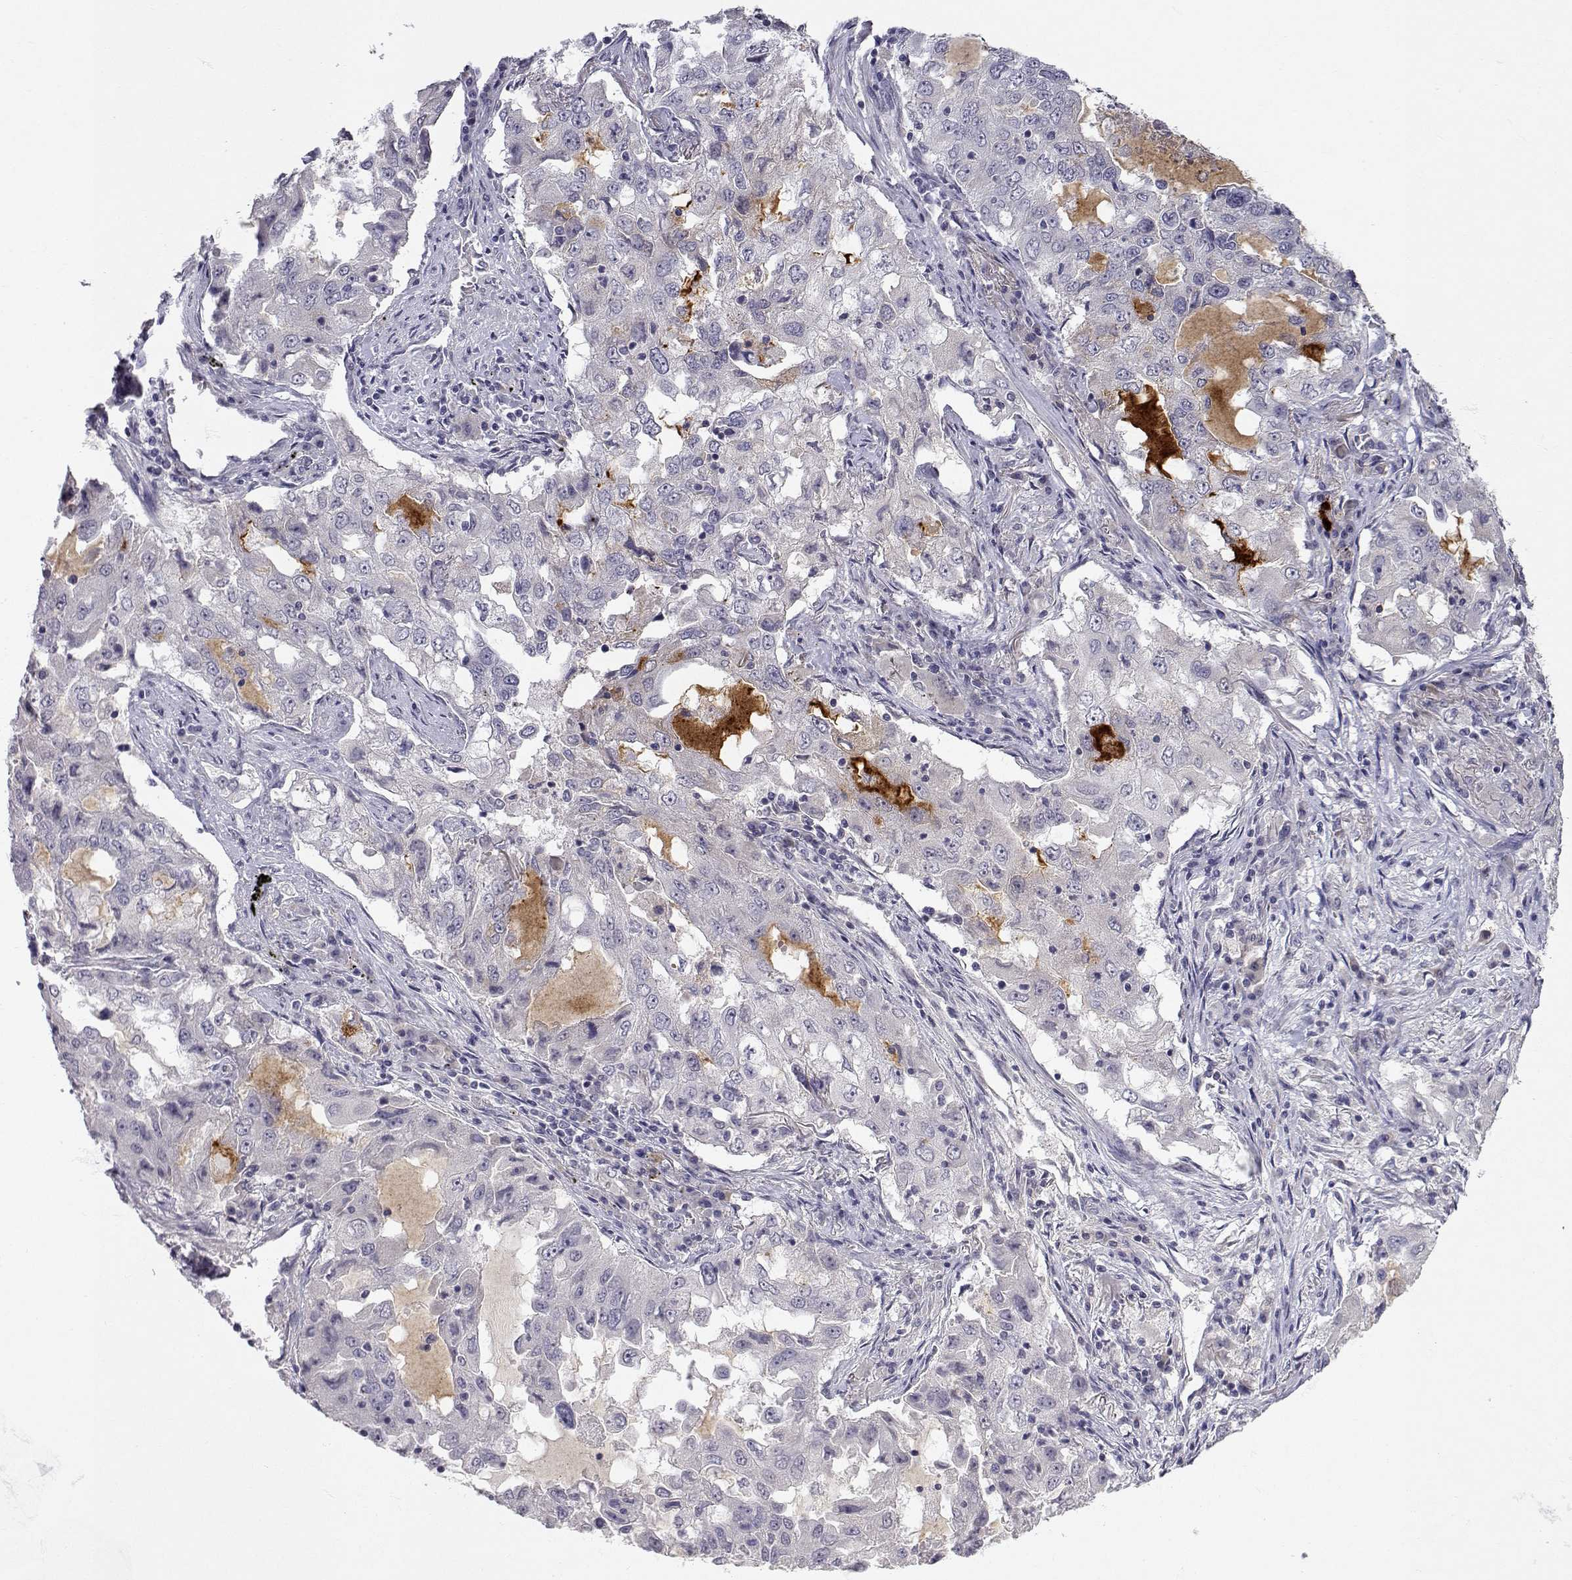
{"staining": {"intensity": "negative", "quantity": "none", "location": "none"}, "tissue": "lung cancer", "cell_type": "Tumor cells", "image_type": "cancer", "snomed": [{"axis": "morphology", "description": "Adenocarcinoma, NOS"}, {"axis": "topography", "description": "Lung"}], "caption": "There is no significant staining in tumor cells of lung adenocarcinoma. (Immunohistochemistry (ihc), brightfield microscopy, high magnification).", "gene": "SLC6A3", "patient": {"sex": "female", "age": 61}}